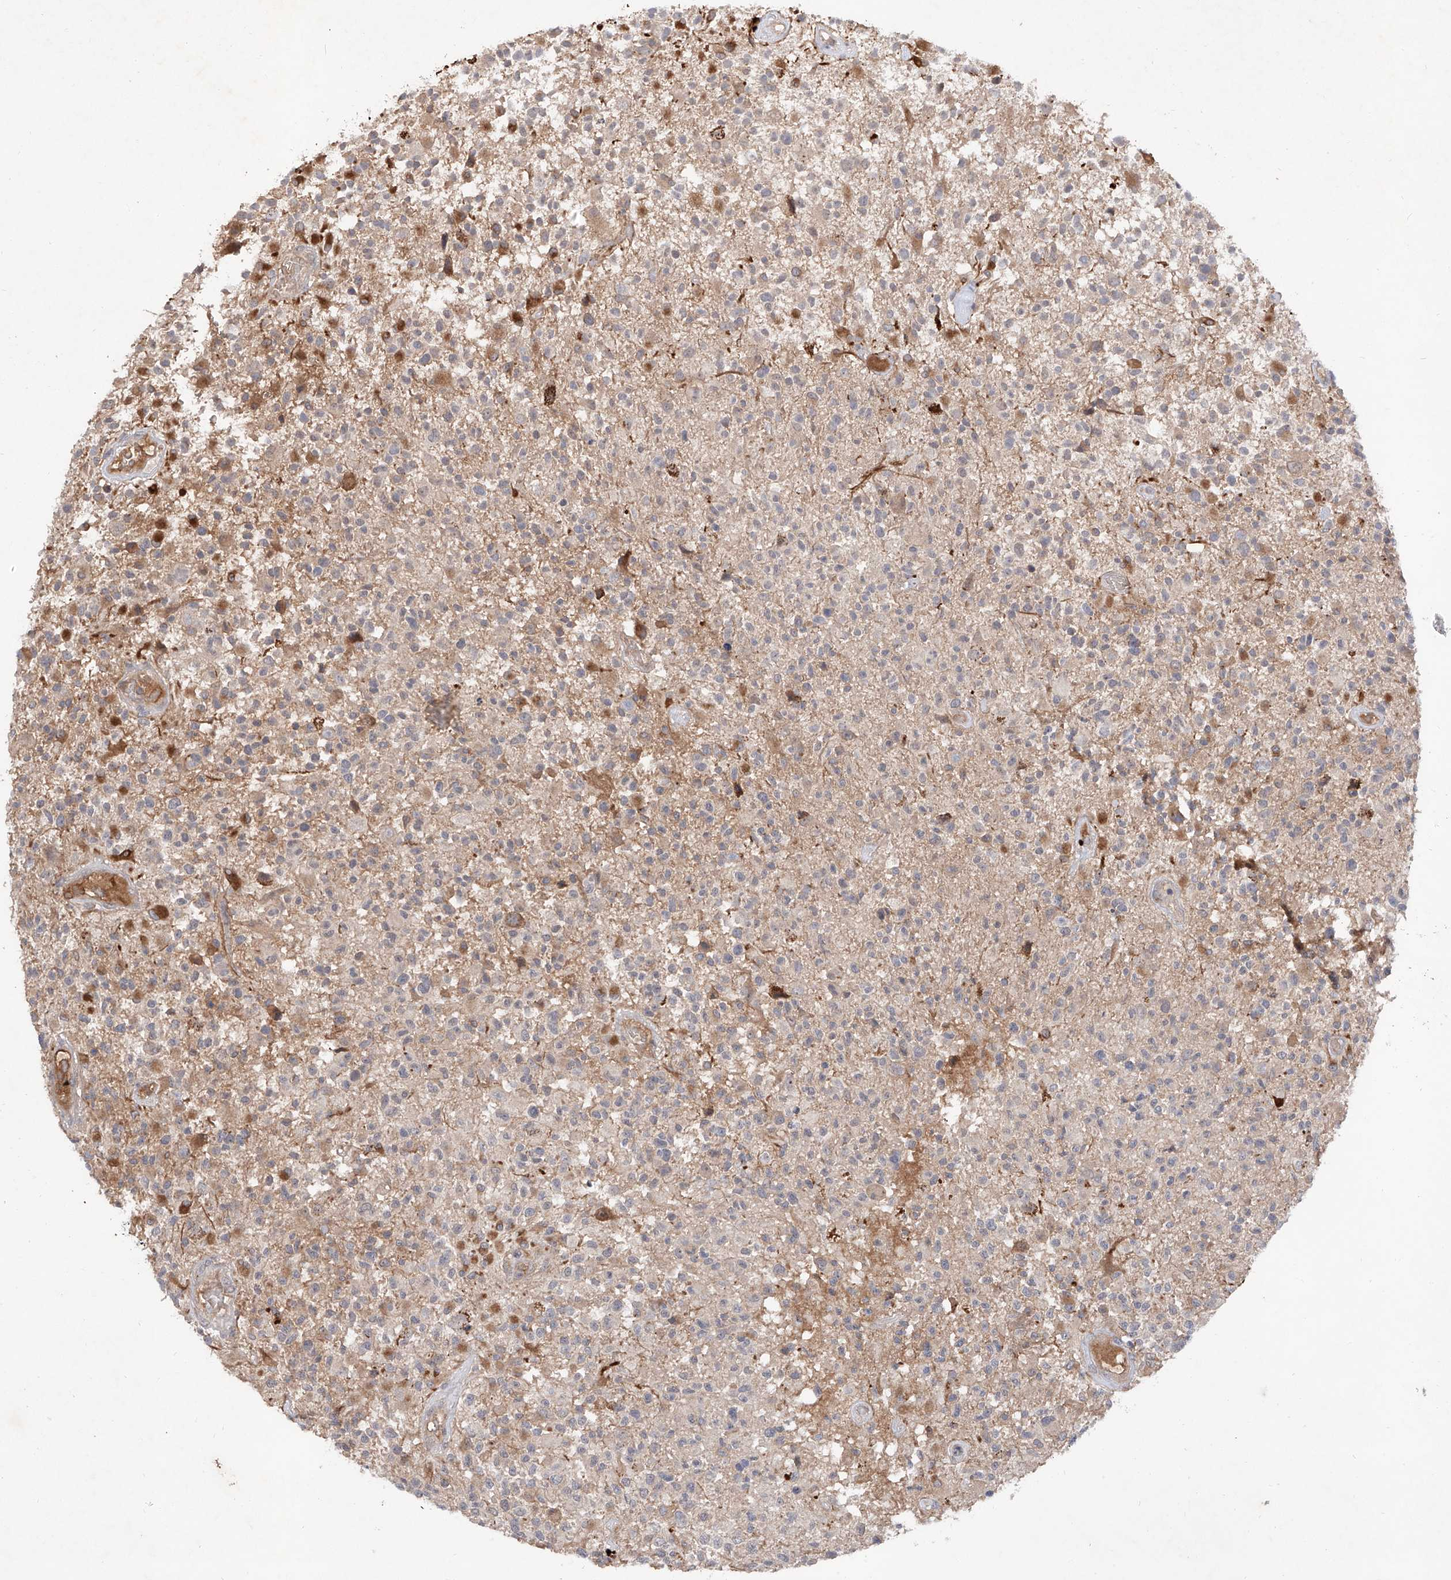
{"staining": {"intensity": "moderate", "quantity": "<25%", "location": "cytoplasmic/membranous"}, "tissue": "glioma", "cell_type": "Tumor cells", "image_type": "cancer", "snomed": [{"axis": "morphology", "description": "Glioma, malignant, High grade"}, {"axis": "morphology", "description": "Glioblastoma, NOS"}, {"axis": "topography", "description": "Brain"}], "caption": "Human glioma stained with a protein marker demonstrates moderate staining in tumor cells.", "gene": "FAM135A", "patient": {"sex": "male", "age": 60}}